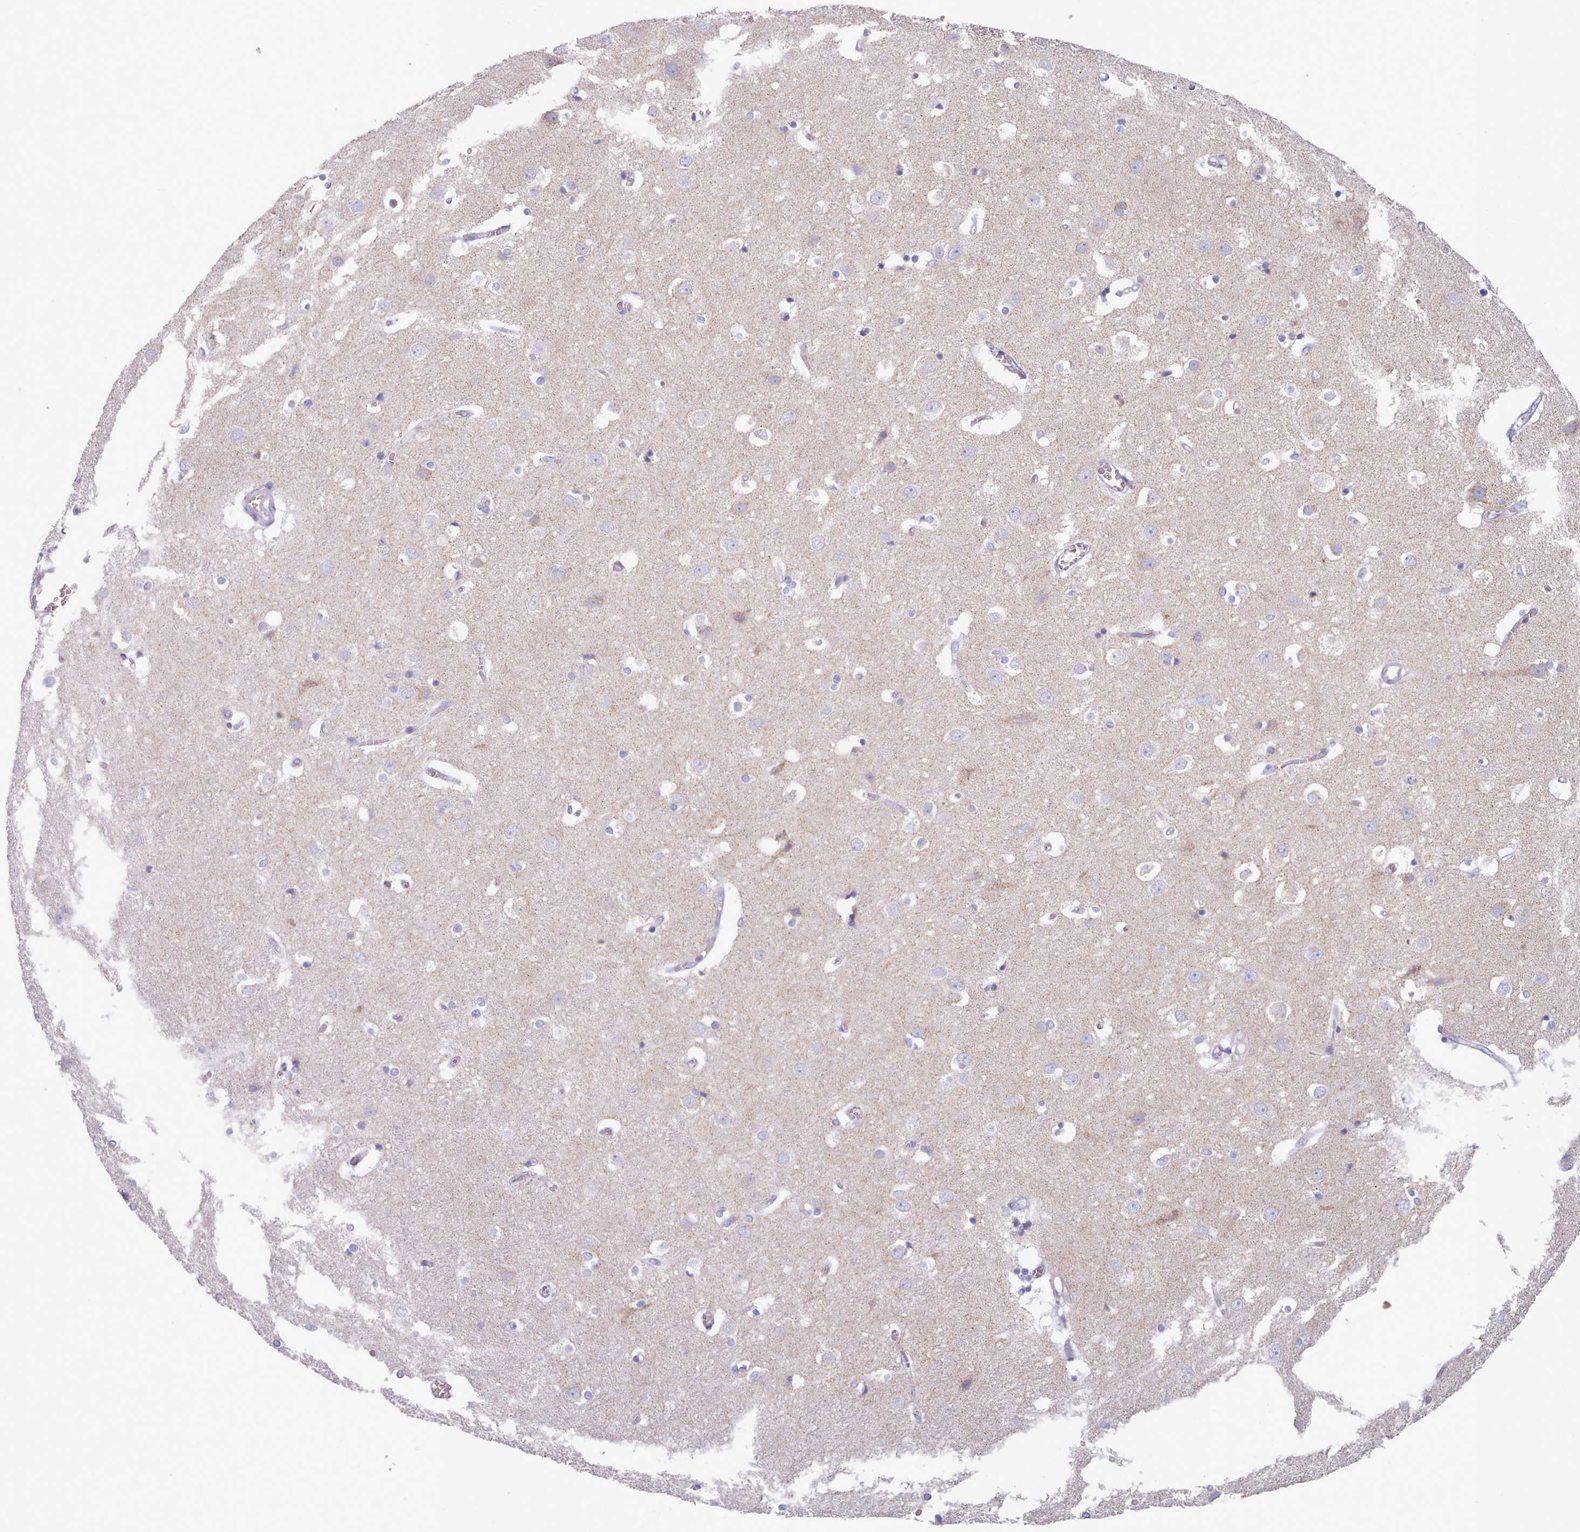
{"staining": {"intensity": "negative", "quantity": "none", "location": "none"}, "tissue": "cerebral cortex", "cell_type": "Endothelial cells", "image_type": "normal", "snomed": [{"axis": "morphology", "description": "Normal tissue, NOS"}, {"axis": "topography", "description": "Cerebral cortex"}], "caption": "There is no significant positivity in endothelial cells of cerebral cortex. (Stains: DAB IHC with hematoxylin counter stain, Microscopy: brightfield microscopy at high magnification).", "gene": "FAM170B", "patient": {"sex": "male", "age": 54}}